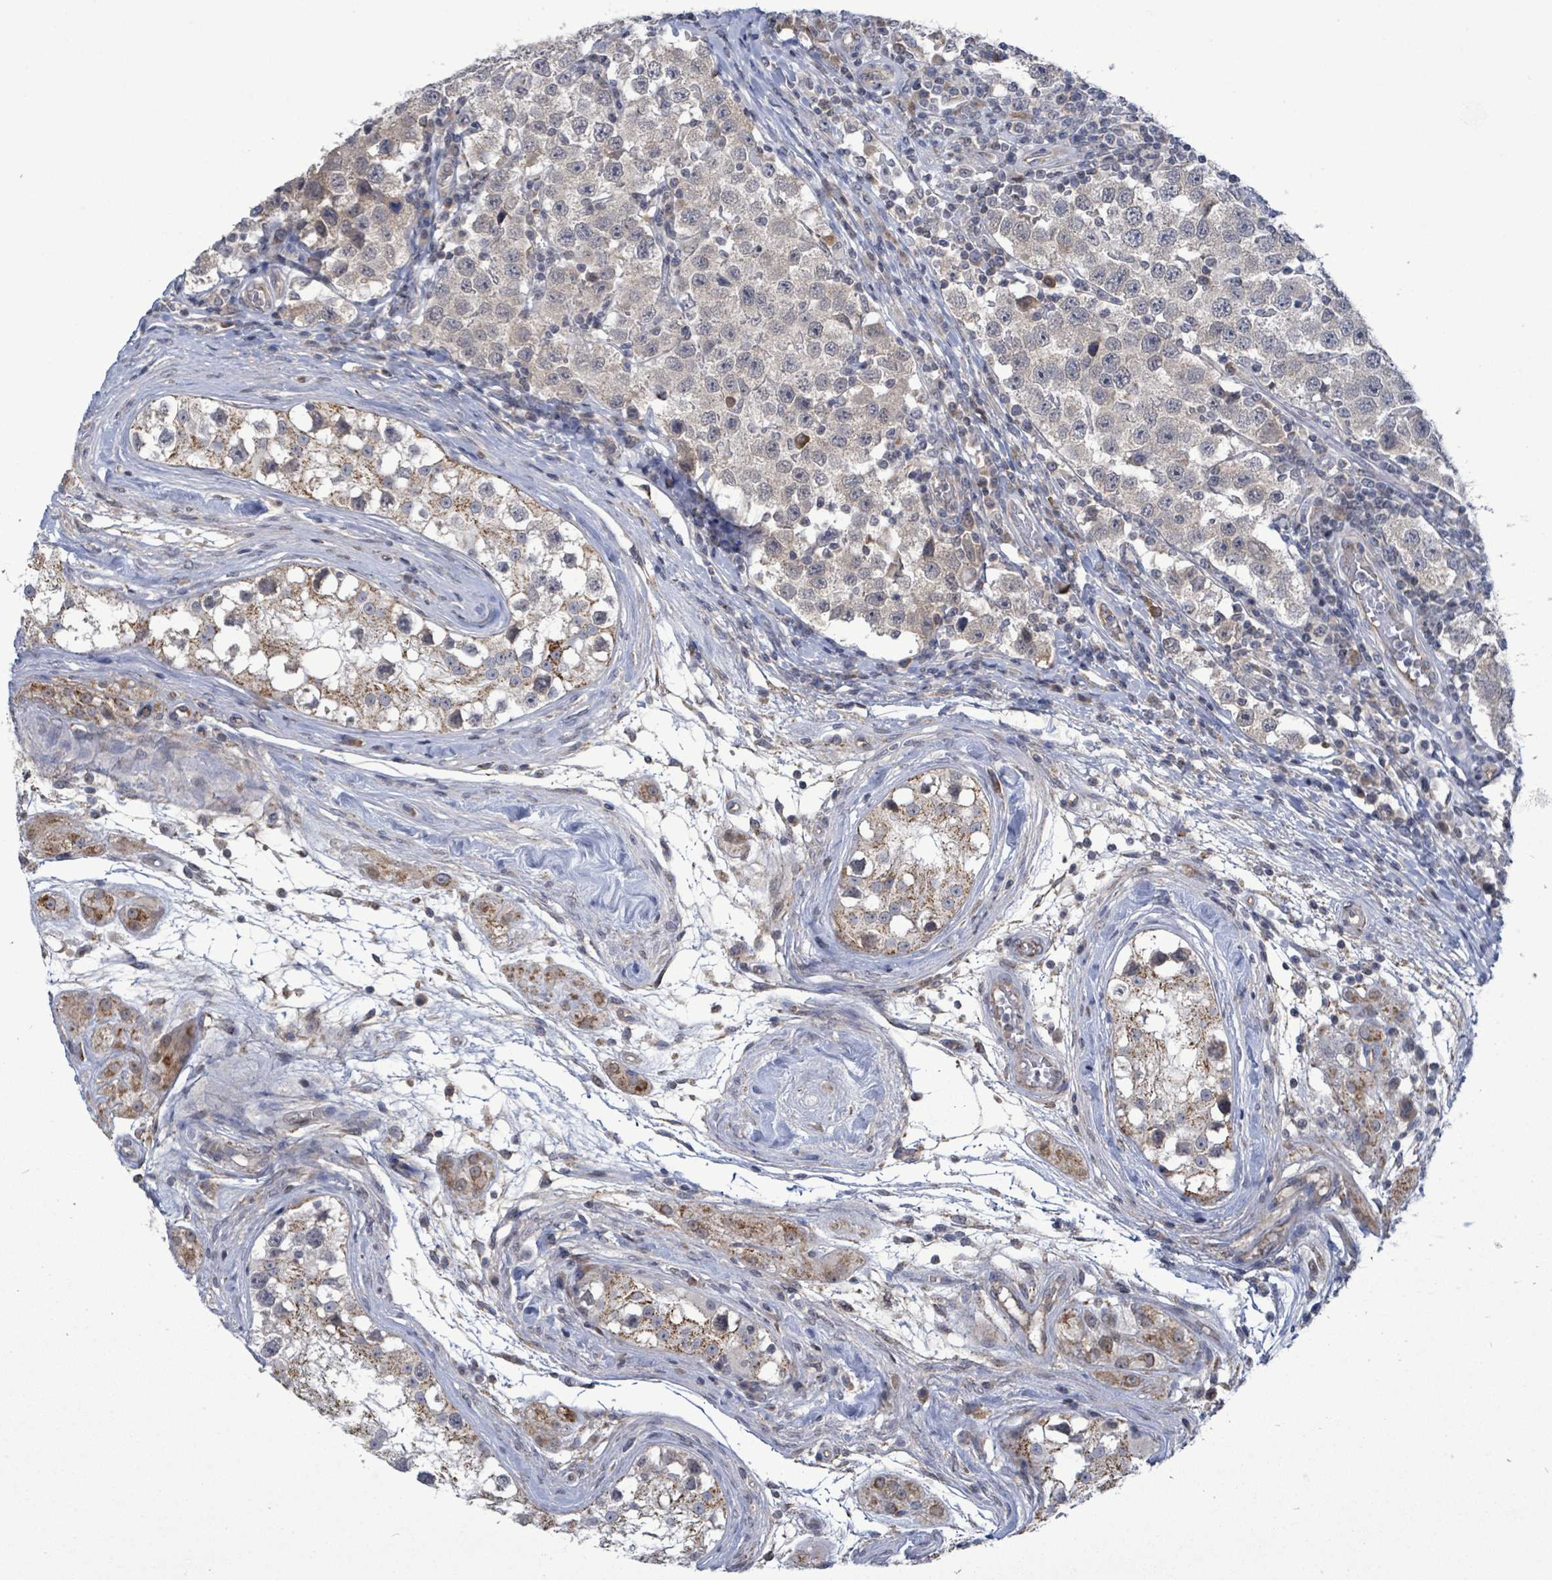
{"staining": {"intensity": "negative", "quantity": "none", "location": "none"}, "tissue": "testis cancer", "cell_type": "Tumor cells", "image_type": "cancer", "snomed": [{"axis": "morphology", "description": "Seminoma, NOS"}, {"axis": "topography", "description": "Testis"}], "caption": "Tumor cells show no significant positivity in testis cancer.", "gene": "COQ10B", "patient": {"sex": "male", "age": 34}}